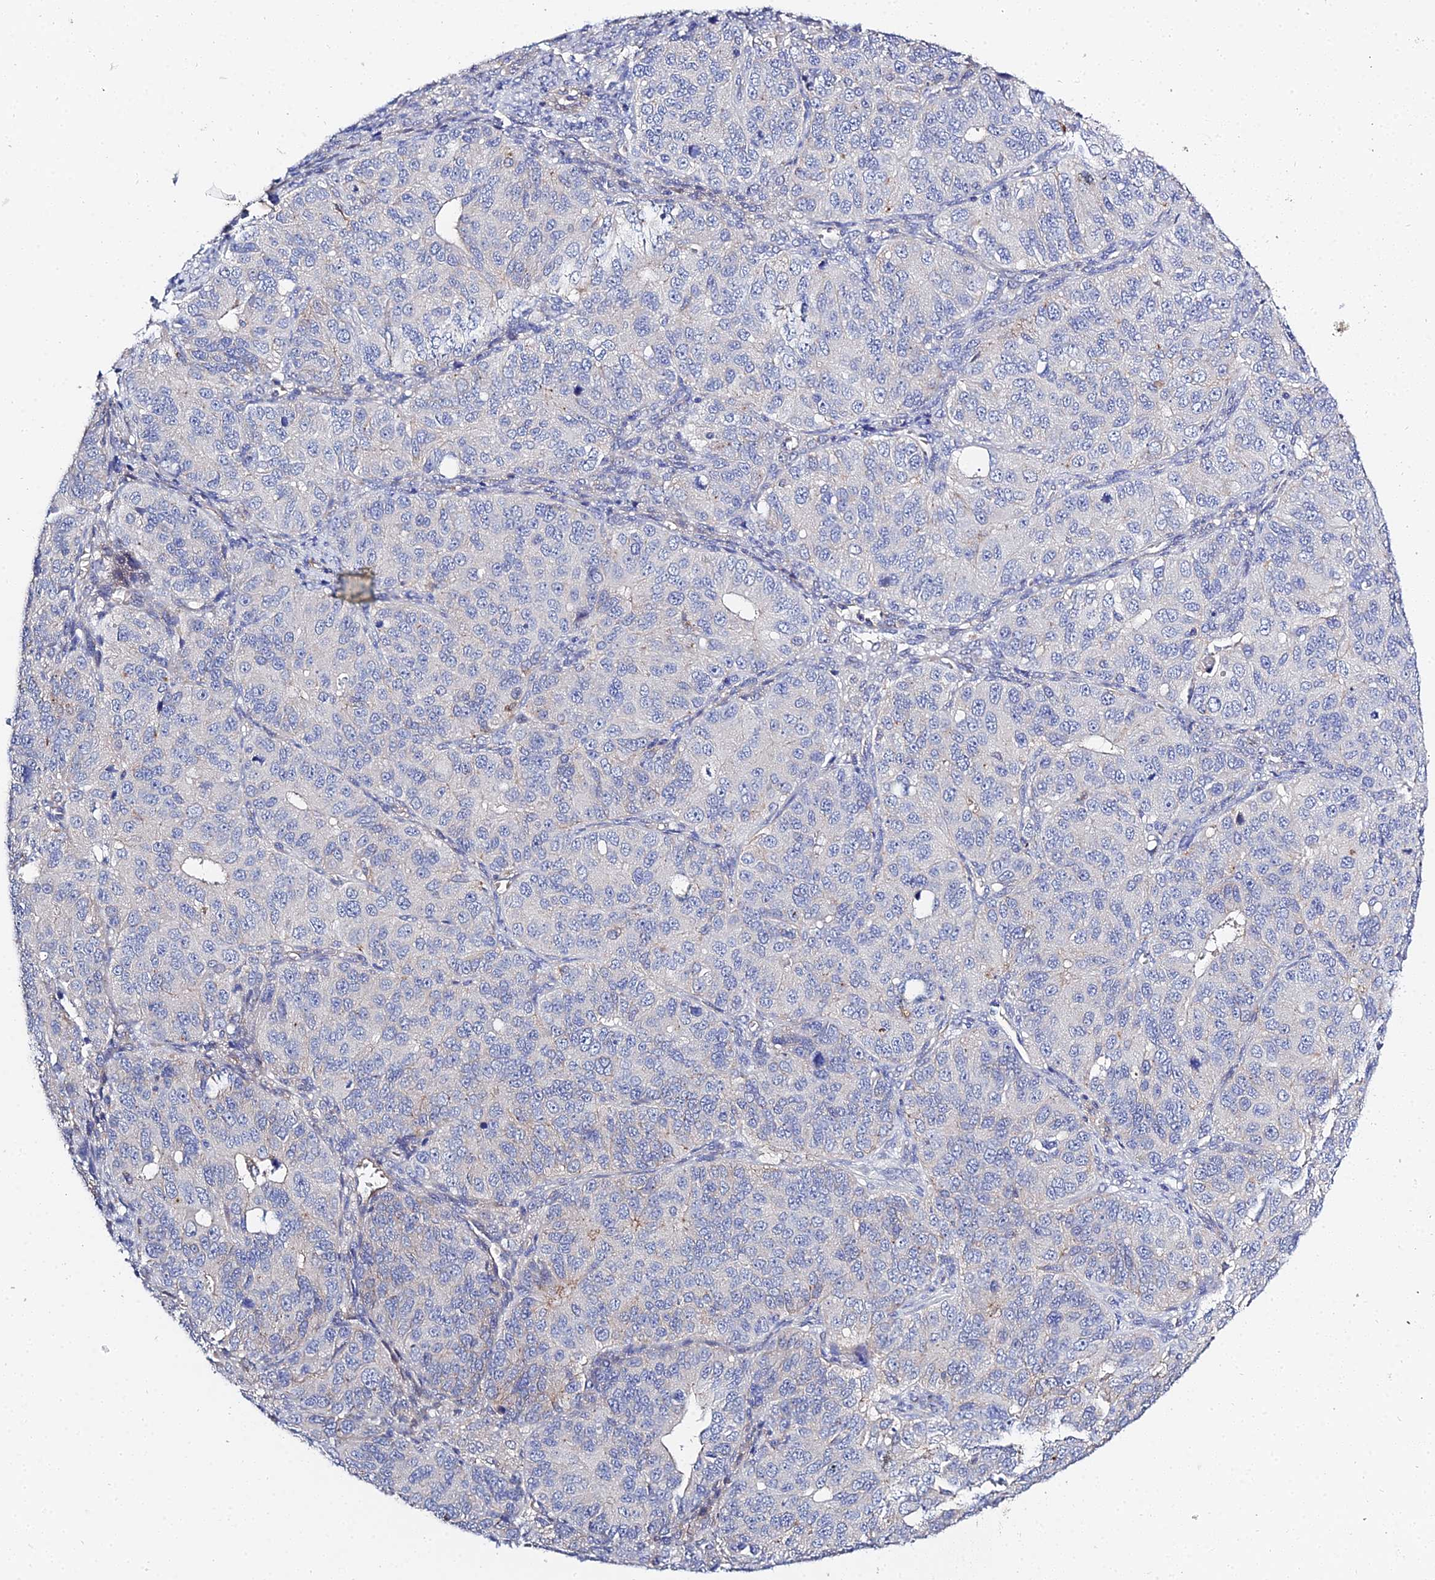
{"staining": {"intensity": "negative", "quantity": "none", "location": "none"}, "tissue": "ovarian cancer", "cell_type": "Tumor cells", "image_type": "cancer", "snomed": [{"axis": "morphology", "description": "Carcinoma, endometroid"}, {"axis": "topography", "description": "Ovary"}], "caption": "Endometroid carcinoma (ovarian) stained for a protein using IHC shows no expression tumor cells.", "gene": "APOBEC3H", "patient": {"sex": "female", "age": 51}}